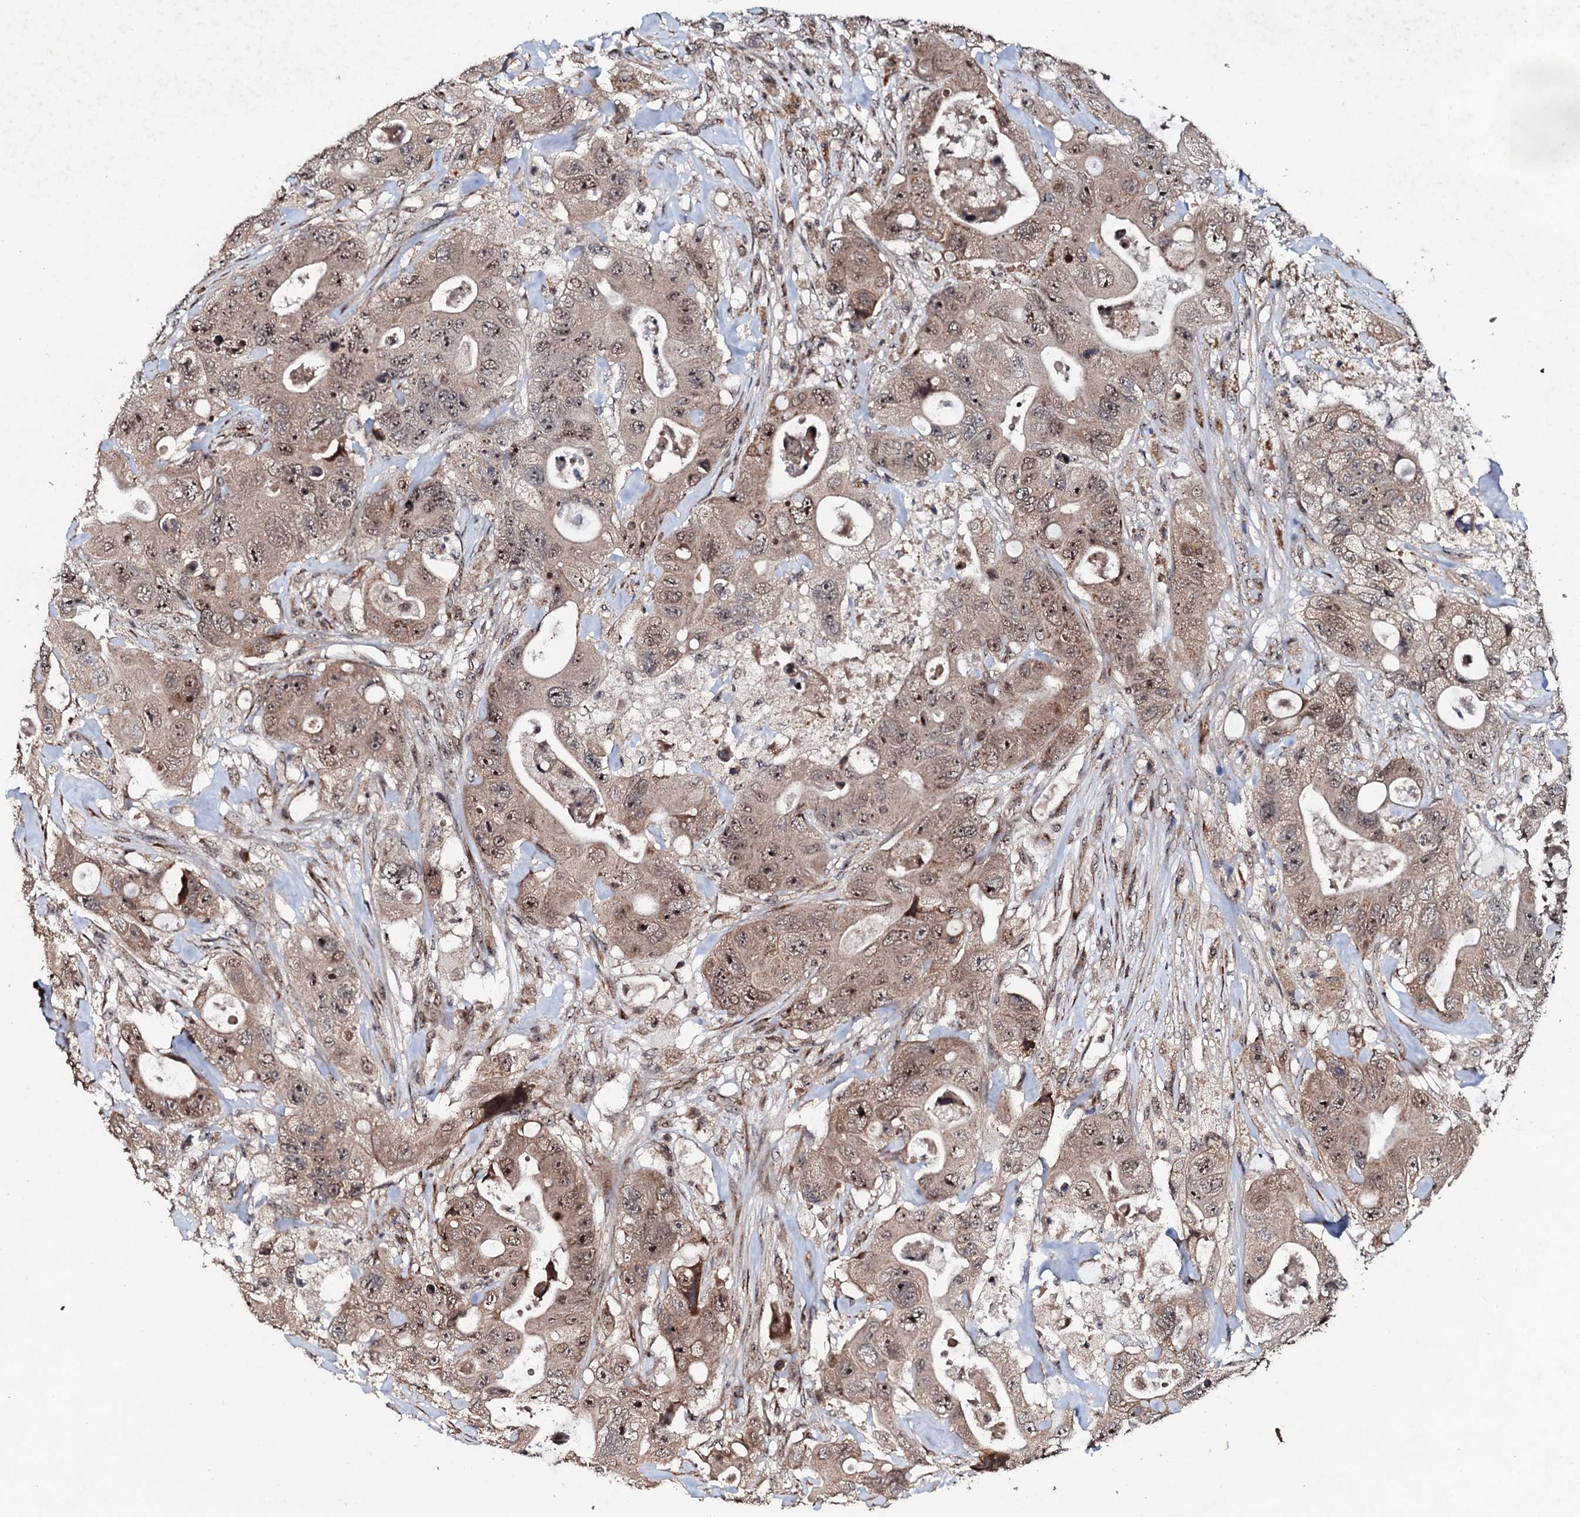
{"staining": {"intensity": "moderate", "quantity": ">75%", "location": "cytoplasmic/membranous,nuclear"}, "tissue": "colorectal cancer", "cell_type": "Tumor cells", "image_type": "cancer", "snomed": [{"axis": "morphology", "description": "Adenocarcinoma, NOS"}, {"axis": "topography", "description": "Colon"}], "caption": "Immunohistochemical staining of human colorectal cancer exhibits medium levels of moderate cytoplasmic/membranous and nuclear protein positivity in about >75% of tumor cells. The staining was performed using DAB (3,3'-diaminobenzidine), with brown indicating positive protein expression. Nuclei are stained blue with hematoxylin.", "gene": "FAM111A", "patient": {"sex": "female", "age": 46}}